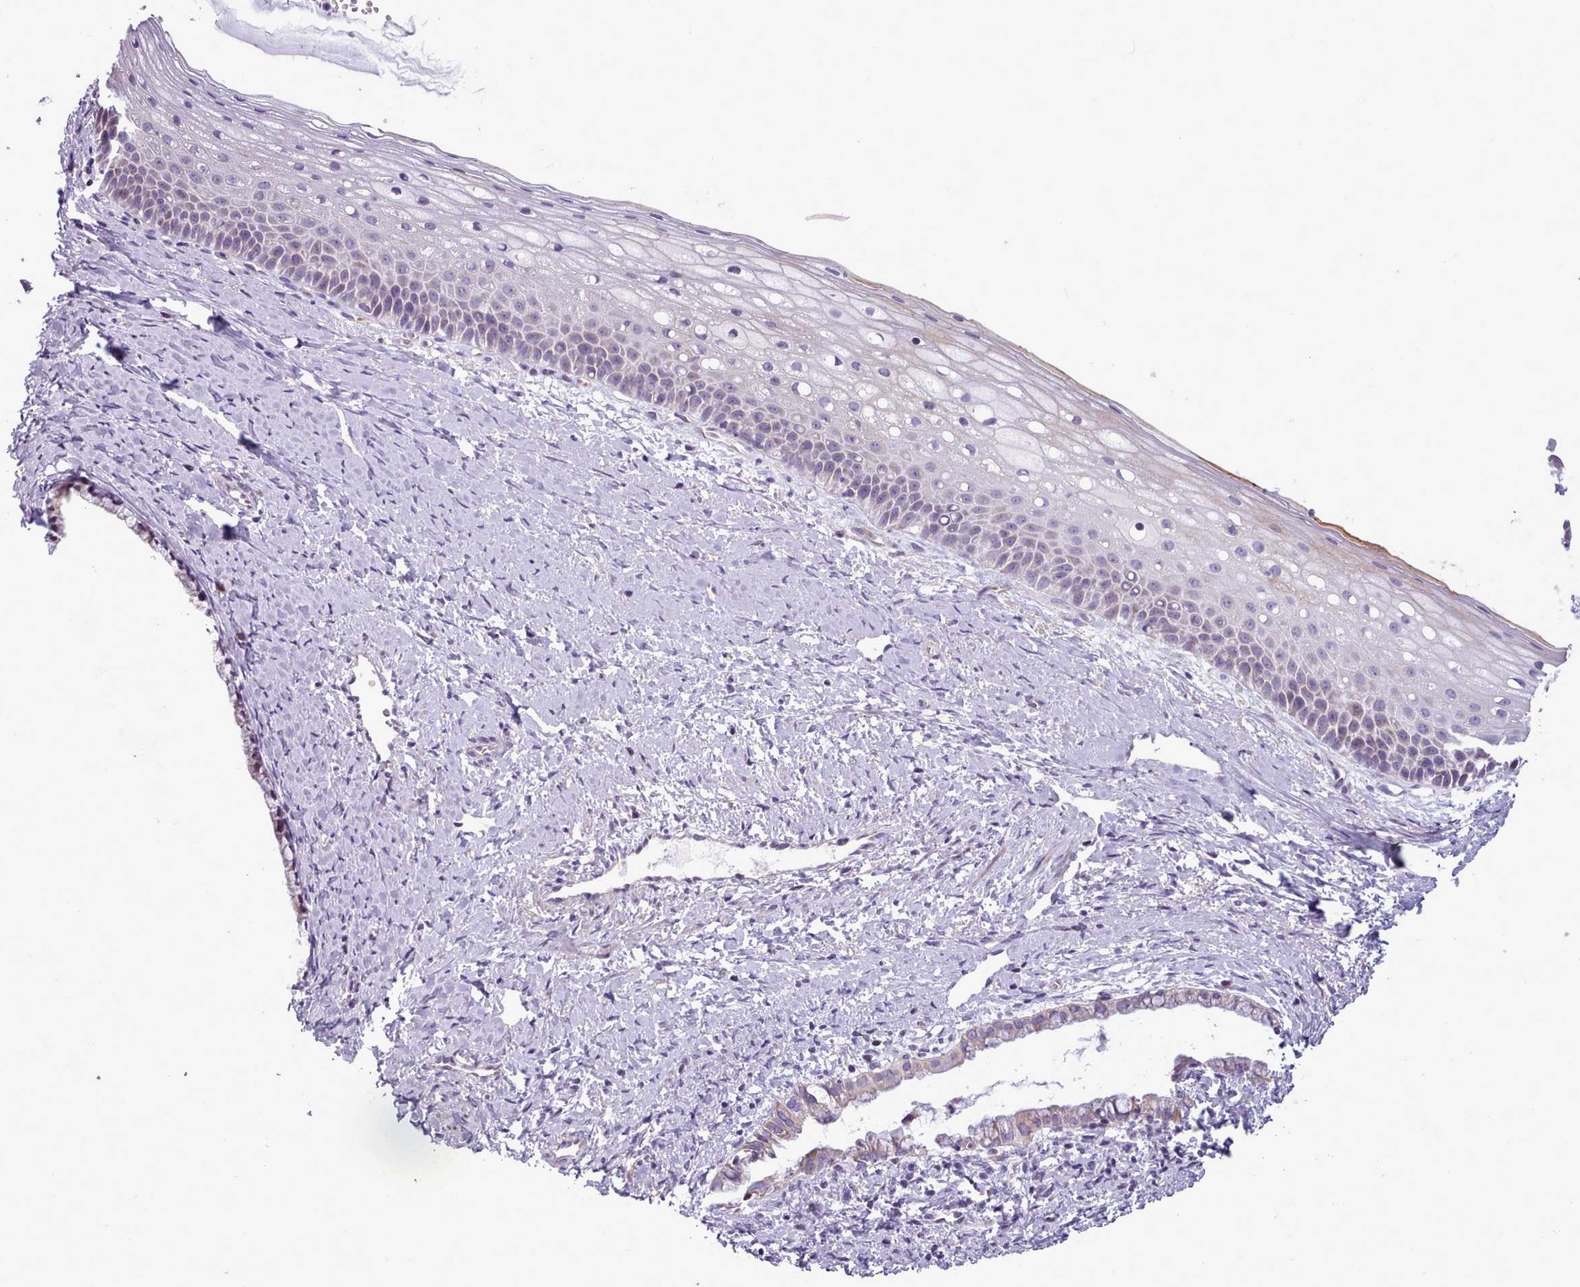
{"staining": {"intensity": "weak", "quantity": "25%-75%", "location": "cytoplasmic/membranous"}, "tissue": "cervix", "cell_type": "Glandular cells", "image_type": "normal", "snomed": [{"axis": "morphology", "description": "Normal tissue, NOS"}, {"axis": "topography", "description": "Cervix"}], "caption": "A micrograph of human cervix stained for a protein shows weak cytoplasmic/membranous brown staining in glandular cells. (DAB IHC, brown staining for protein, blue staining for nuclei).", "gene": "SLC52A3", "patient": {"sex": "female", "age": 57}}